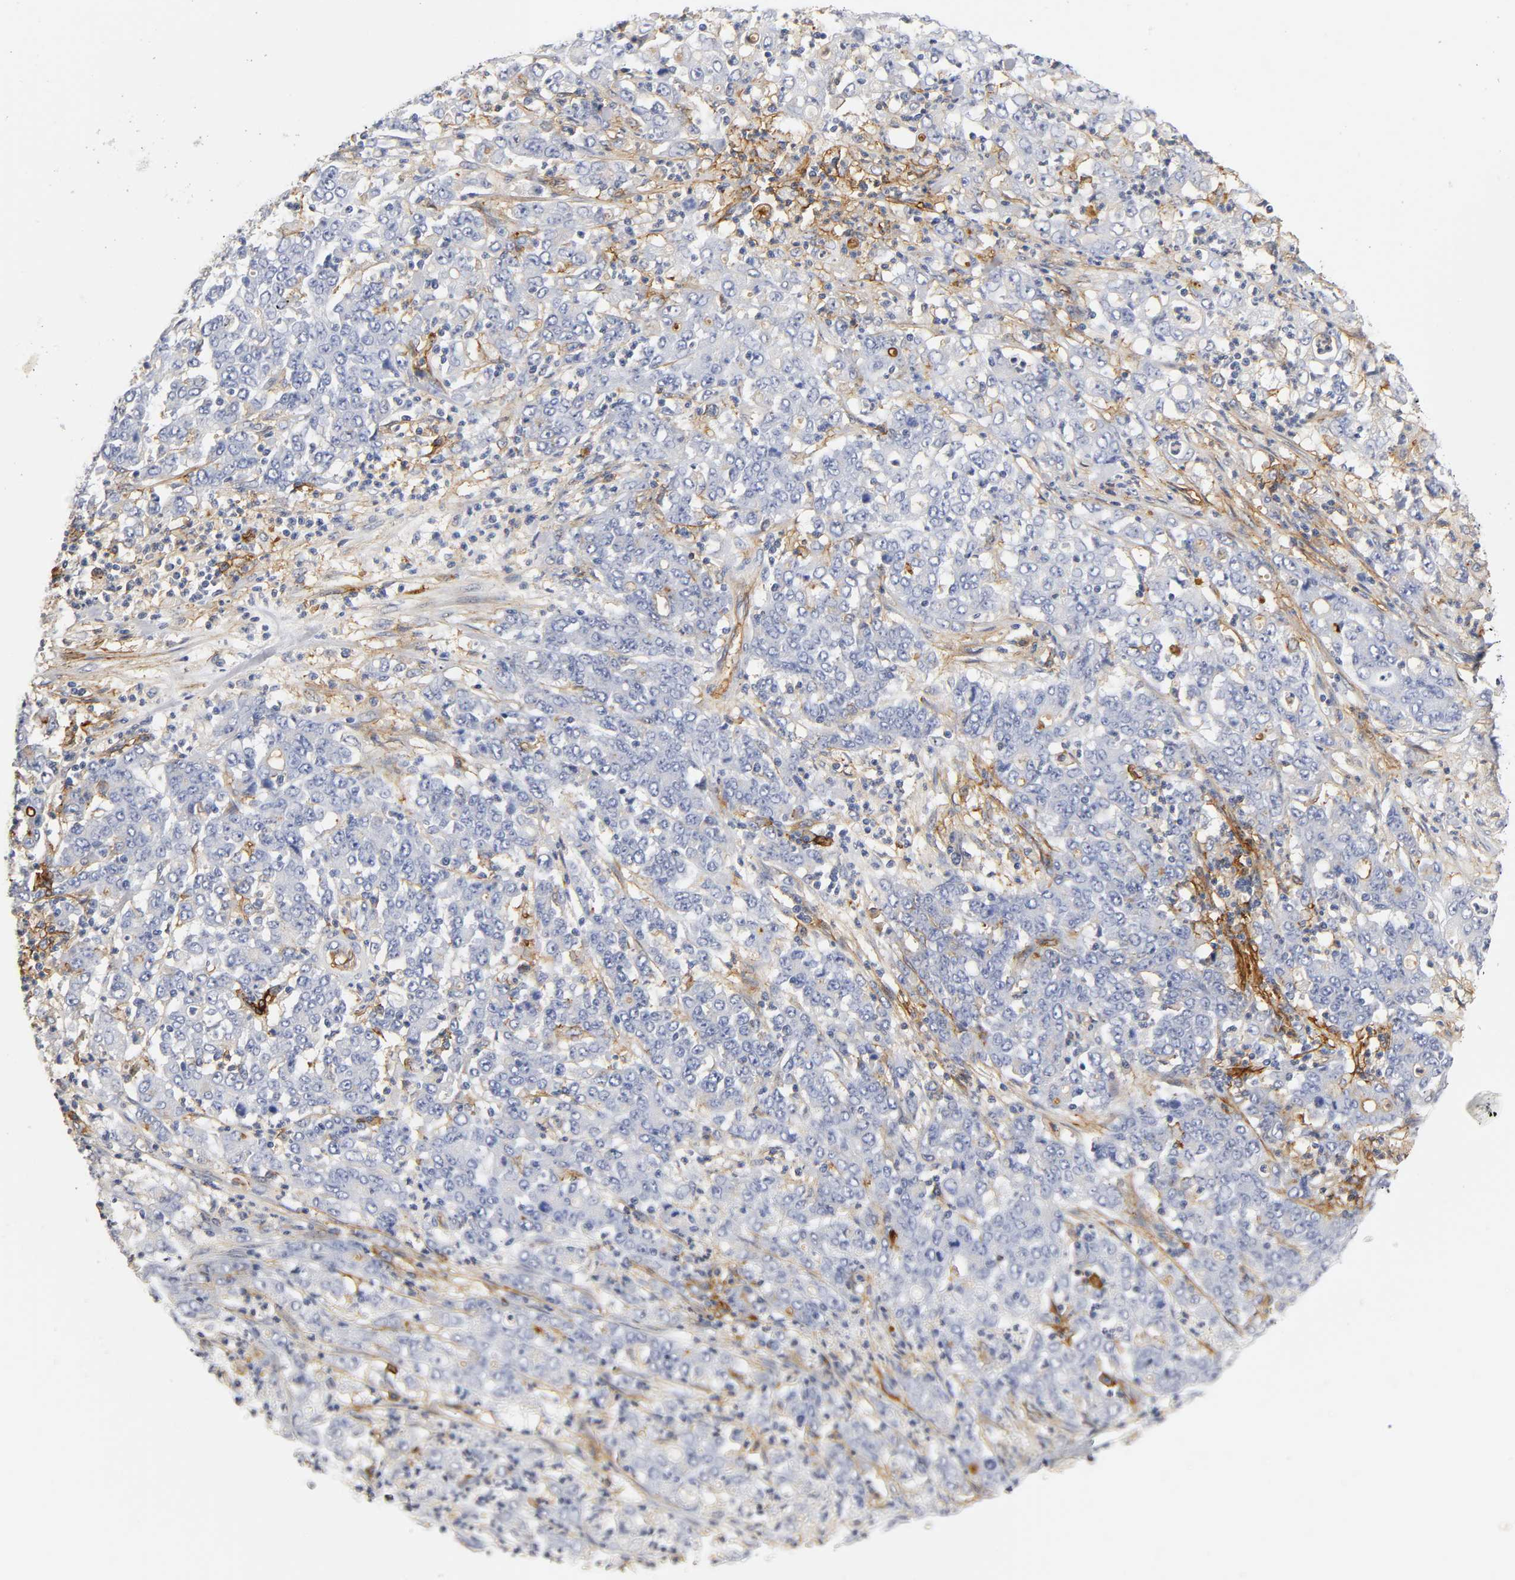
{"staining": {"intensity": "negative", "quantity": "none", "location": "none"}, "tissue": "stomach cancer", "cell_type": "Tumor cells", "image_type": "cancer", "snomed": [{"axis": "morphology", "description": "Adenocarcinoma, NOS"}, {"axis": "topography", "description": "Stomach, lower"}], "caption": "IHC photomicrograph of stomach cancer (adenocarcinoma) stained for a protein (brown), which exhibits no positivity in tumor cells. (DAB (3,3'-diaminobenzidine) immunohistochemistry (IHC) visualized using brightfield microscopy, high magnification).", "gene": "ICAM1", "patient": {"sex": "female", "age": 71}}